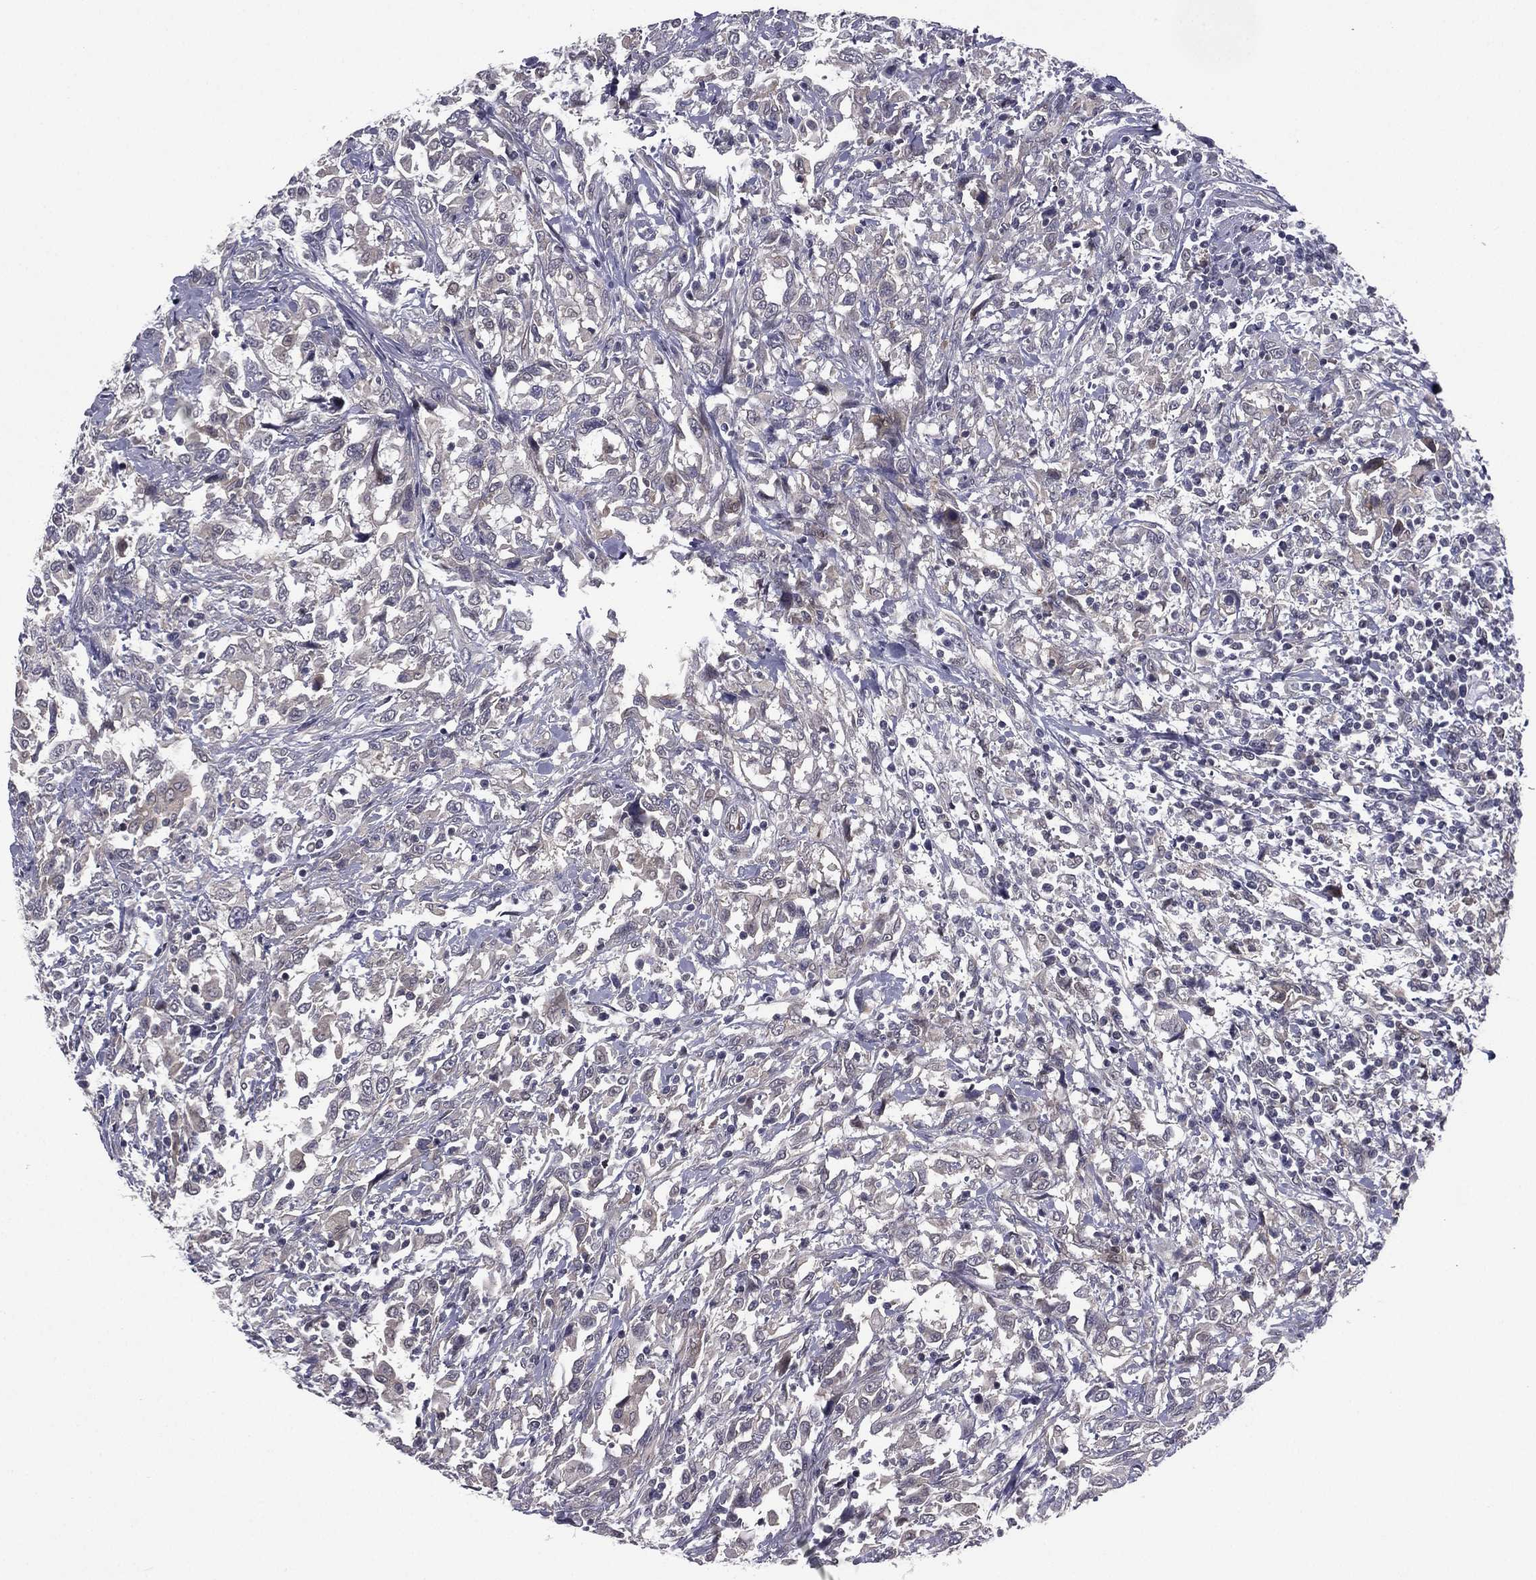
{"staining": {"intensity": "negative", "quantity": "none", "location": "none"}, "tissue": "urothelial cancer", "cell_type": "Tumor cells", "image_type": "cancer", "snomed": [{"axis": "morphology", "description": "Urothelial carcinoma, NOS"}, {"axis": "morphology", "description": "Urothelial carcinoma, High grade"}, {"axis": "topography", "description": "Urinary bladder"}], "caption": "A high-resolution histopathology image shows IHC staining of transitional cell carcinoma, which shows no significant expression in tumor cells.", "gene": "ACTRT2", "patient": {"sex": "female", "age": 64}}